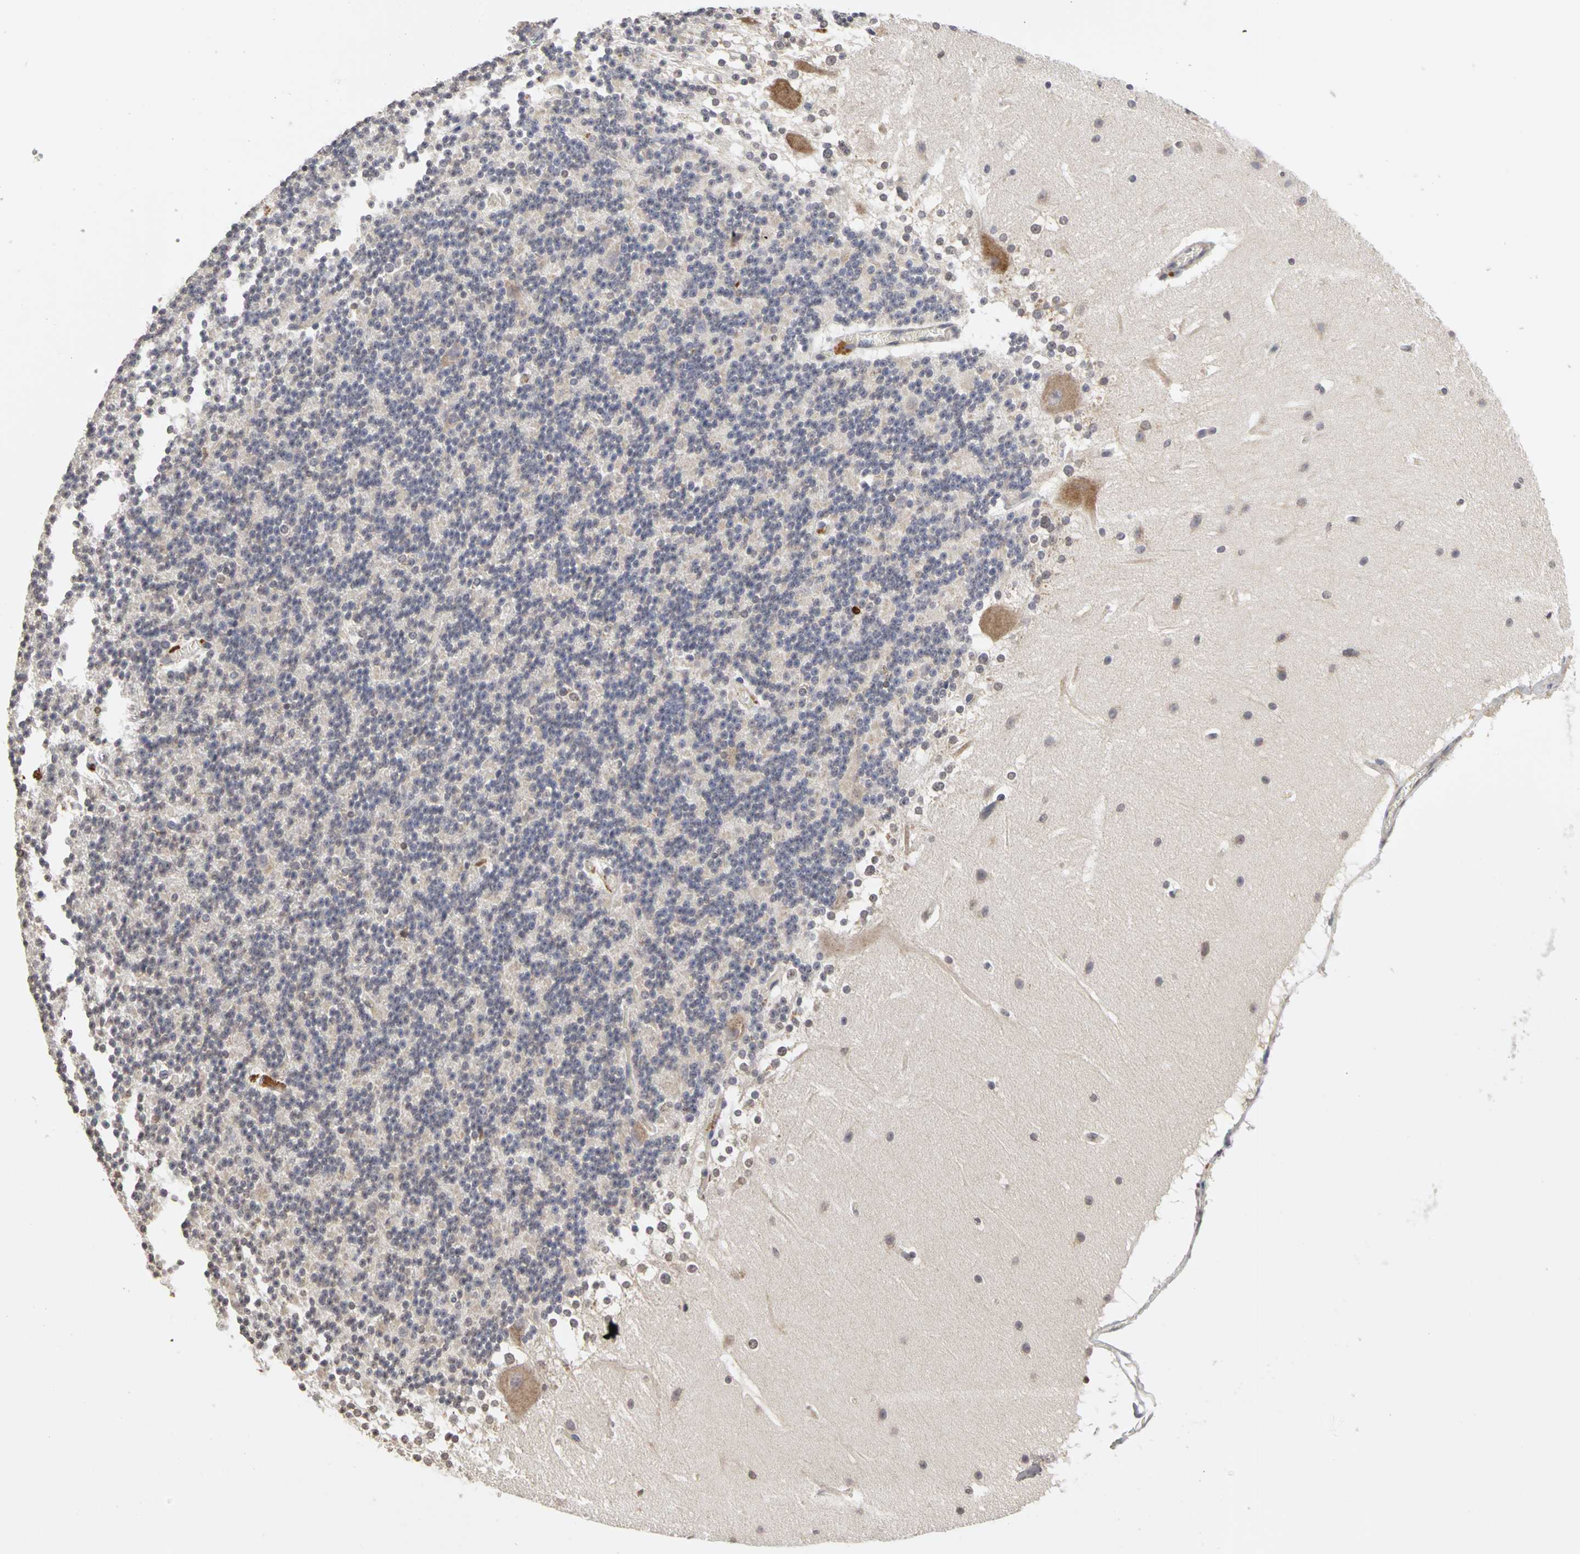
{"staining": {"intensity": "strong", "quantity": "25%-75%", "location": "cytoplasmic/membranous,nuclear"}, "tissue": "cerebellum", "cell_type": "Cells in granular layer", "image_type": "normal", "snomed": [{"axis": "morphology", "description": "Normal tissue, NOS"}, {"axis": "topography", "description": "Cerebellum"}], "caption": "This histopathology image shows IHC staining of benign cerebellum, with high strong cytoplasmic/membranous,nuclear expression in about 25%-75% of cells in granular layer.", "gene": "IRAK1", "patient": {"sex": "female", "age": 19}}